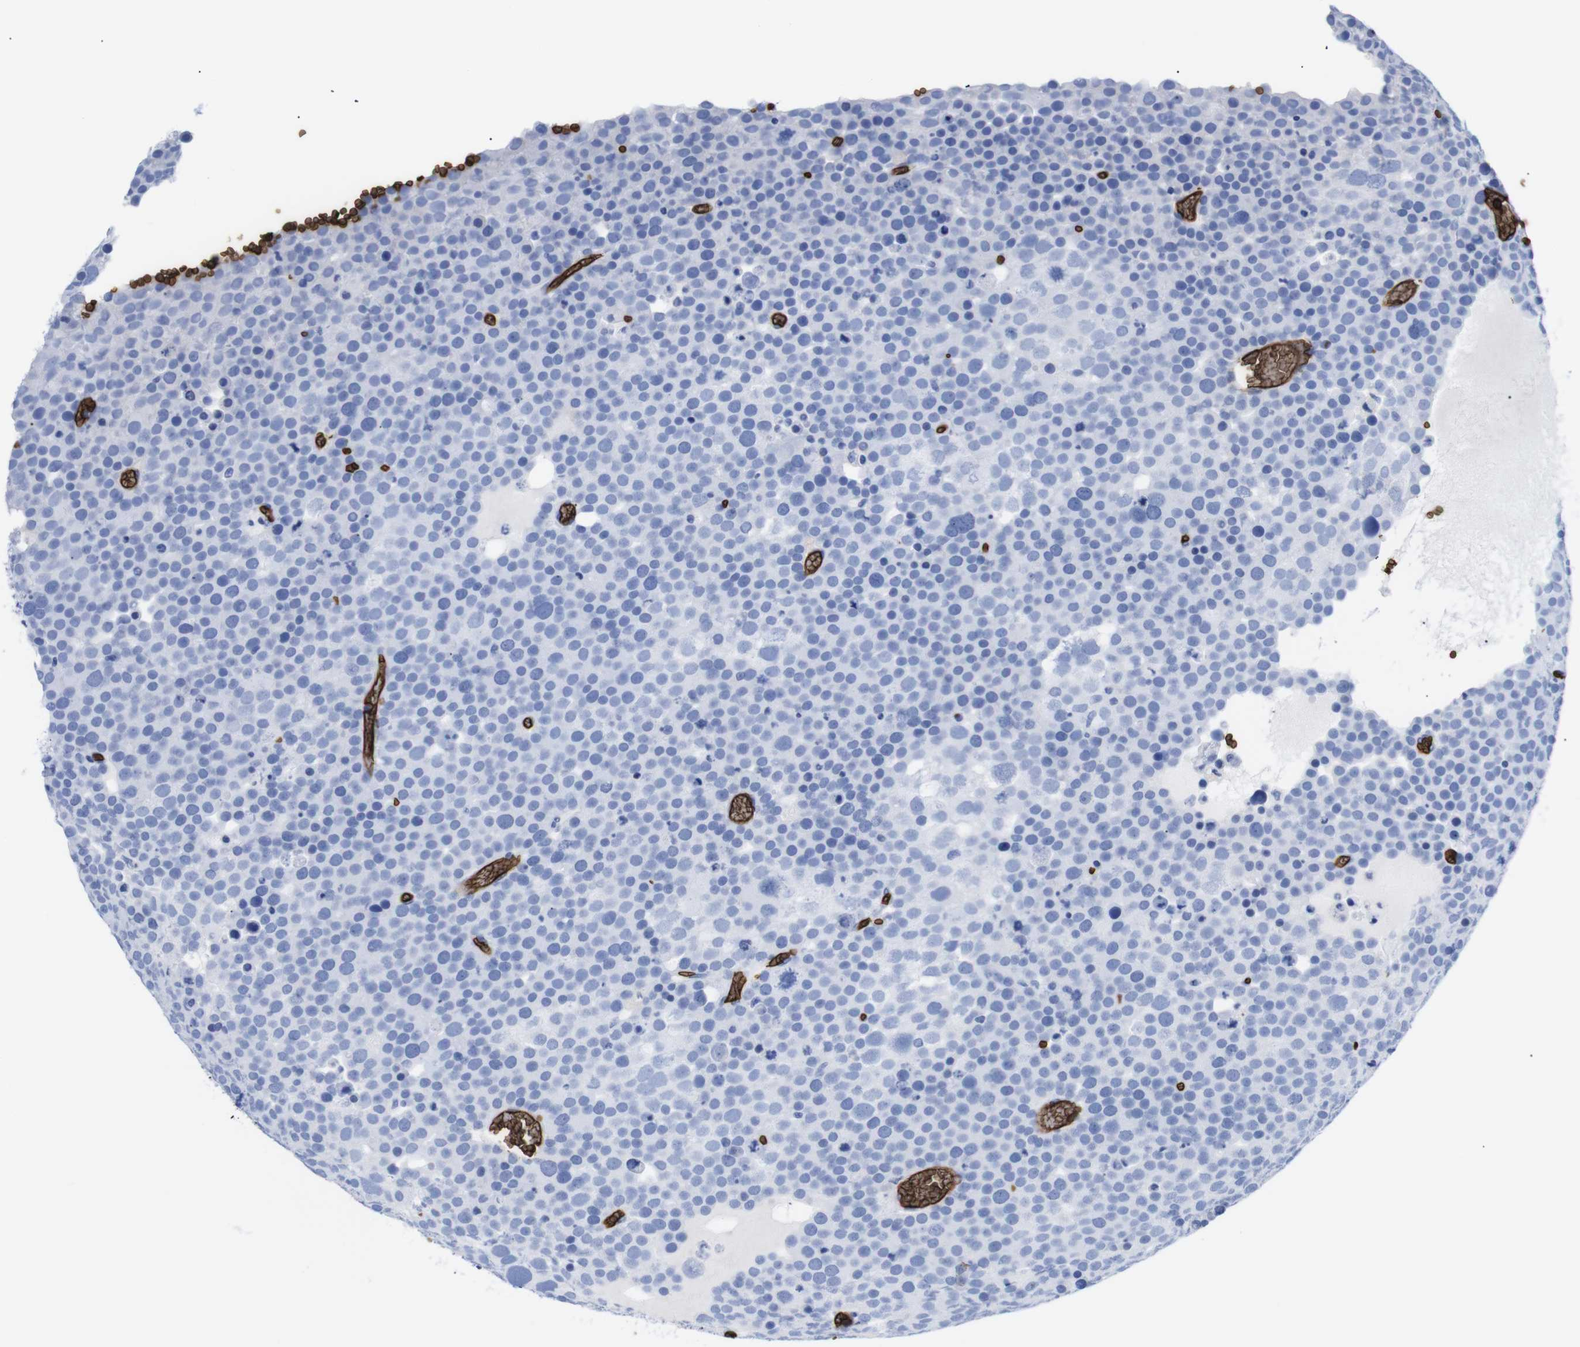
{"staining": {"intensity": "negative", "quantity": "none", "location": "none"}, "tissue": "testis cancer", "cell_type": "Tumor cells", "image_type": "cancer", "snomed": [{"axis": "morphology", "description": "Seminoma, NOS"}, {"axis": "topography", "description": "Testis"}], "caption": "Immunohistochemical staining of human seminoma (testis) exhibits no significant positivity in tumor cells.", "gene": "S1PR2", "patient": {"sex": "male", "age": 71}}